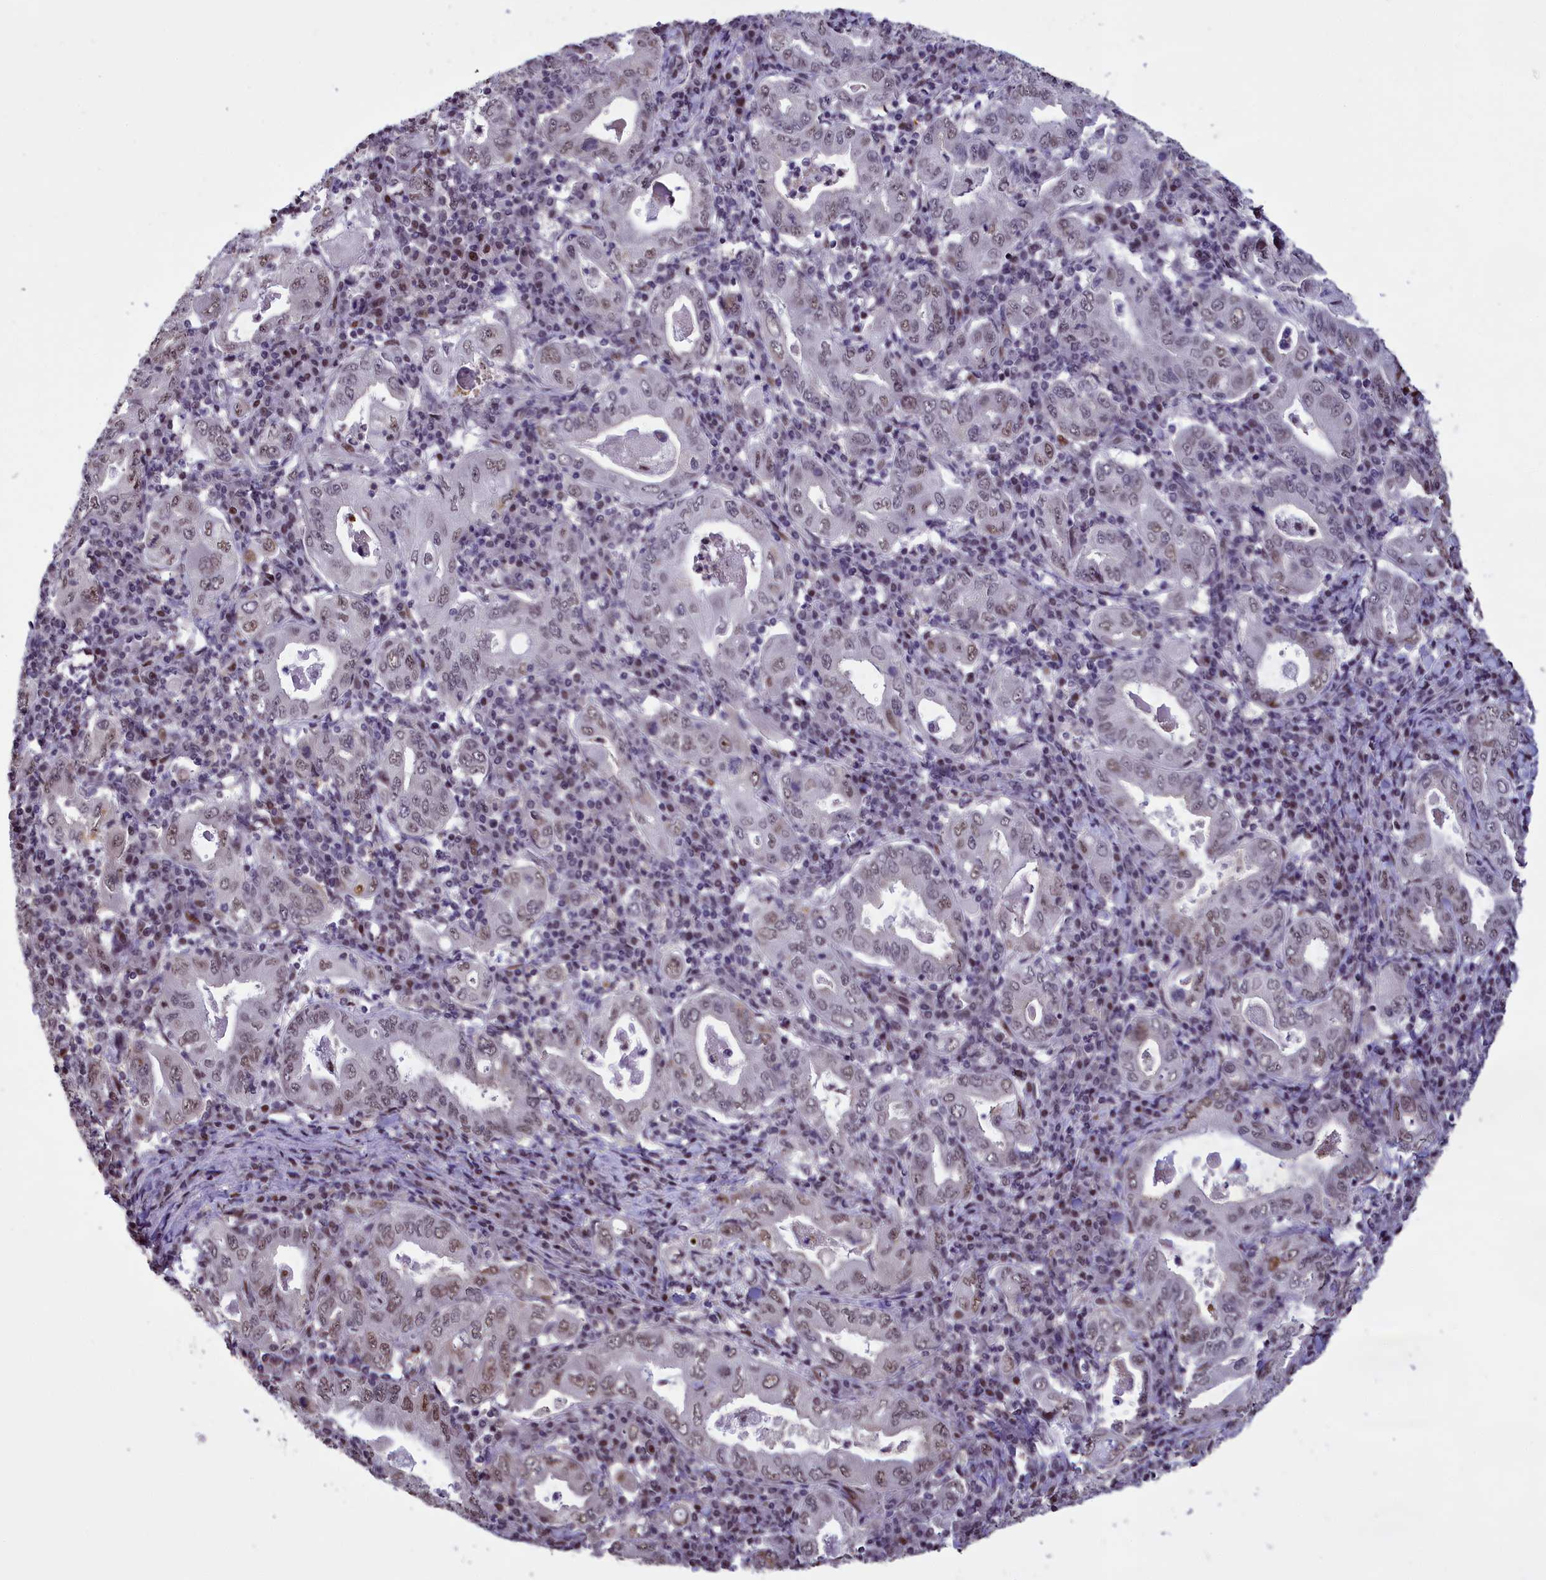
{"staining": {"intensity": "moderate", "quantity": "<25%", "location": "nuclear"}, "tissue": "stomach cancer", "cell_type": "Tumor cells", "image_type": "cancer", "snomed": [{"axis": "morphology", "description": "Normal tissue, NOS"}, {"axis": "morphology", "description": "Adenocarcinoma, NOS"}, {"axis": "topography", "description": "Esophagus"}, {"axis": "topography", "description": "Stomach, upper"}, {"axis": "topography", "description": "Peripheral nerve tissue"}], "caption": "Stomach cancer (adenocarcinoma) was stained to show a protein in brown. There is low levels of moderate nuclear staining in about <25% of tumor cells.", "gene": "RELB", "patient": {"sex": "male", "age": 62}}